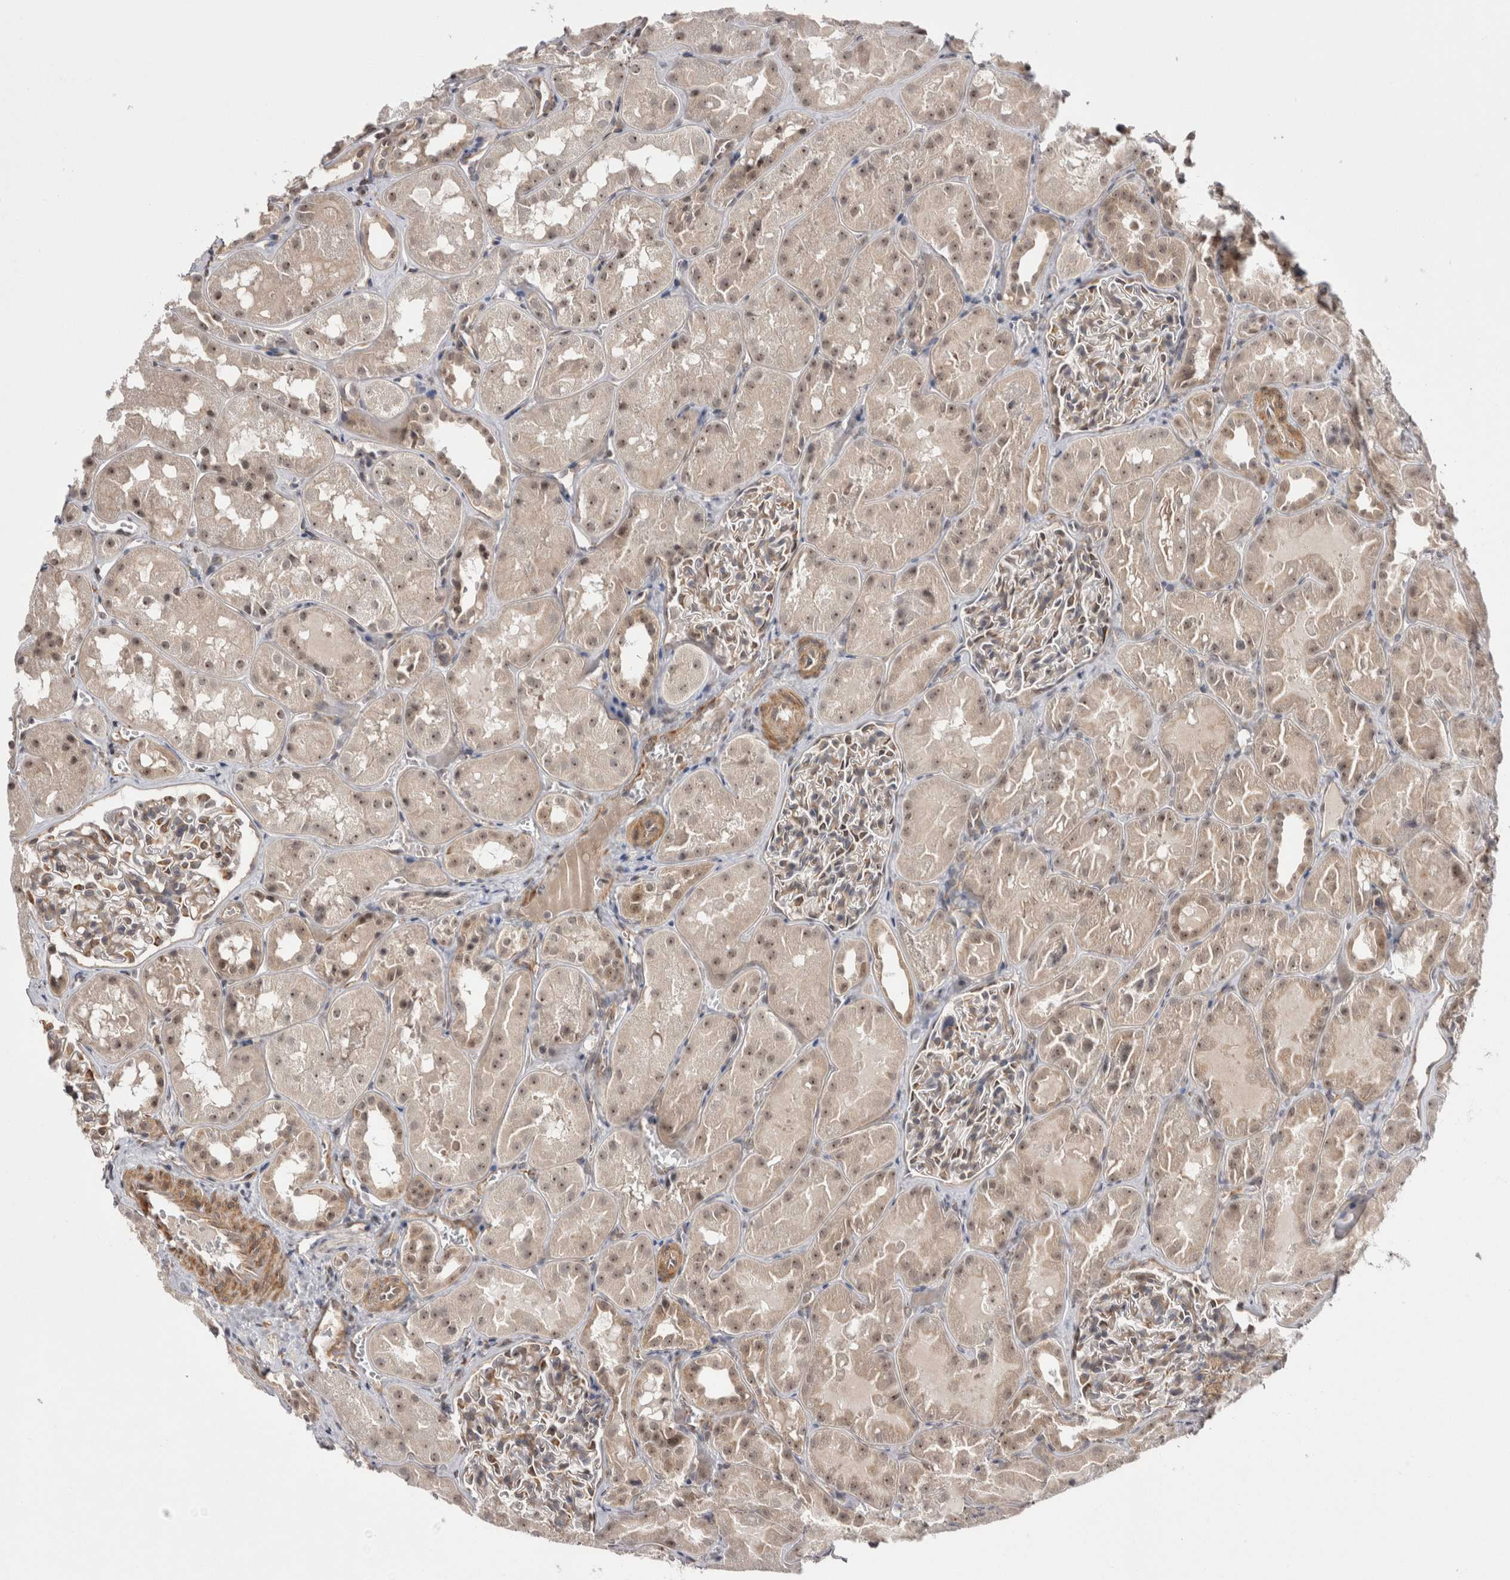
{"staining": {"intensity": "weak", "quantity": "25%-75%", "location": "cytoplasmic/membranous"}, "tissue": "kidney", "cell_type": "Cells in glomeruli", "image_type": "normal", "snomed": [{"axis": "morphology", "description": "Normal tissue, NOS"}, {"axis": "topography", "description": "Kidney"}], "caption": "This micrograph shows immunohistochemistry (IHC) staining of unremarkable human kidney, with low weak cytoplasmic/membranous staining in approximately 25%-75% of cells in glomeruli.", "gene": "EXOSC4", "patient": {"sex": "male", "age": 16}}